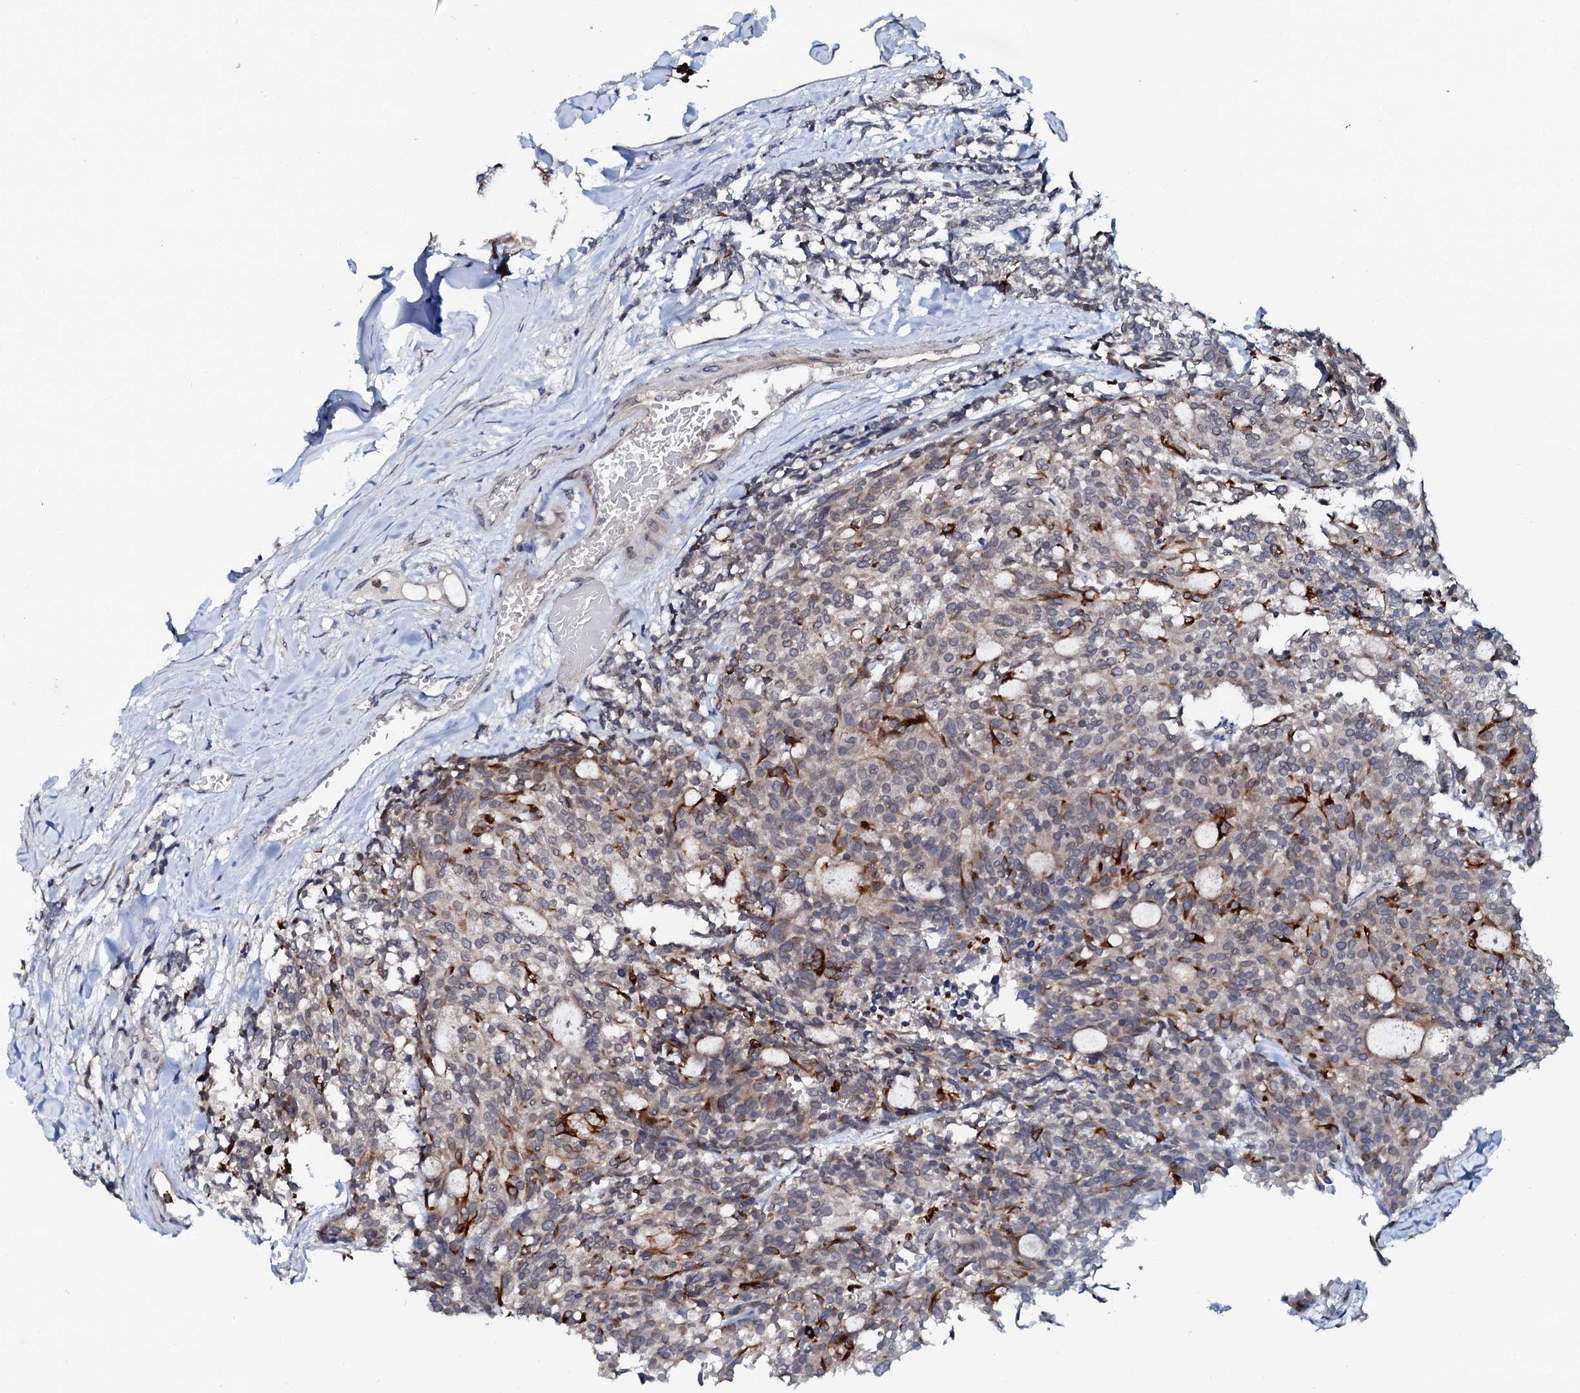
{"staining": {"intensity": "strong", "quantity": "25%-75%", "location": "cytoplasmic/membranous"}, "tissue": "carcinoid", "cell_type": "Tumor cells", "image_type": "cancer", "snomed": [{"axis": "morphology", "description": "Carcinoid, malignant, NOS"}, {"axis": "topography", "description": "Pancreas"}], "caption": "The image exhibits immunohistochemical staining of carcinoid (malignant). There is strong cytoplasmic/membranous expression is appreciated in approximately 25%-75% of tumor cells.", "gene": "SNTA1", "patient": {"sex": "female", "age": 54}}